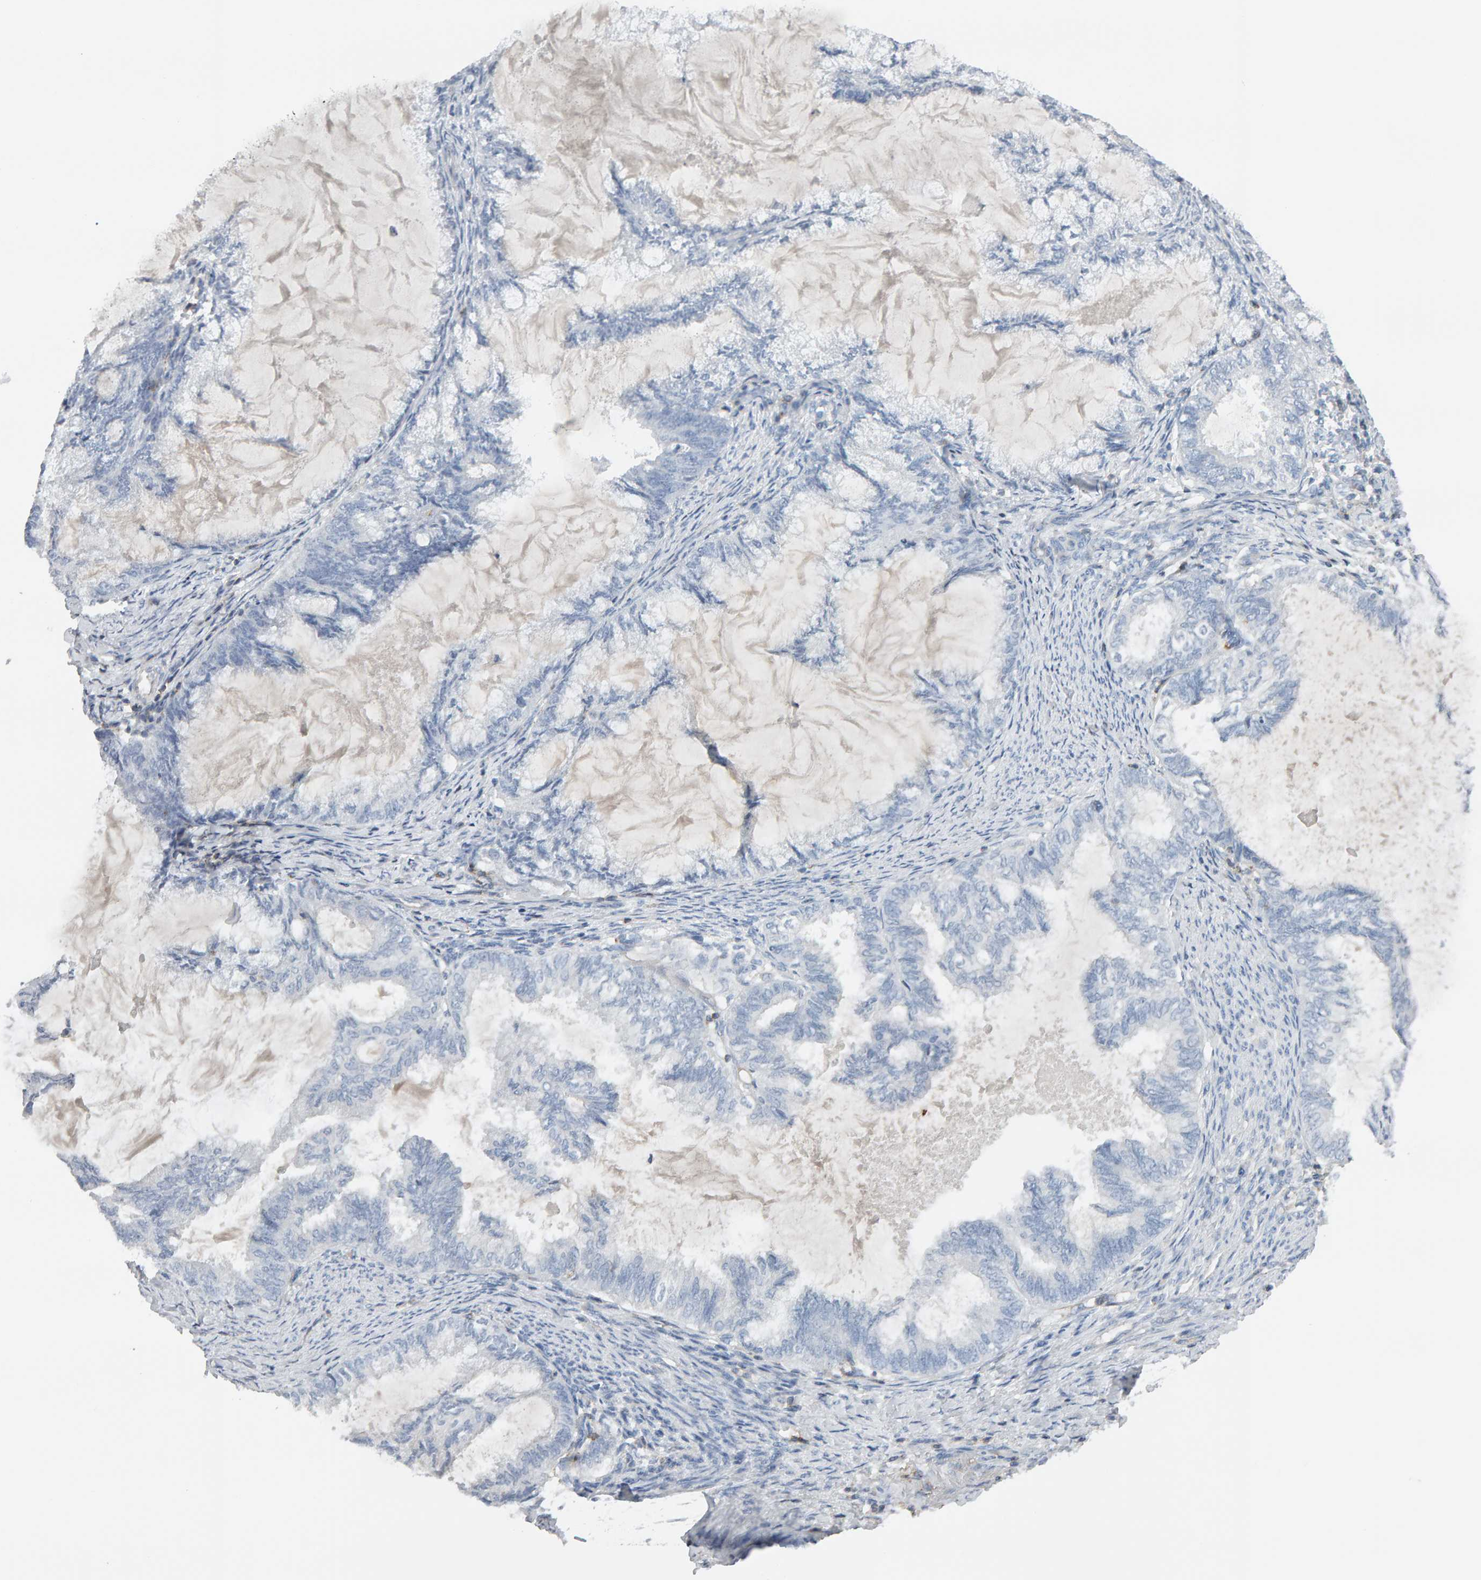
{"staining": {"intensity": "negative", "quantity": "none", "location": "none"}, "tissue": "endometrial cancer", "cell_type": "Tumor cells", "image_type": "cancer", "snomed": [{"axis": "morphology", "description": "Adenocarcinoma, NOS"}, {"axis": "topography", "description": "Endometrium"}], "caption": "DAB (3,3'-diaminobenzidine) immunohistochemical staining of endometrial cancer (adenocarcinoma) reveals no significant positivity in tumor cells.", "gene": "FYN", "patient": {"sex": "female", "age": 86}}